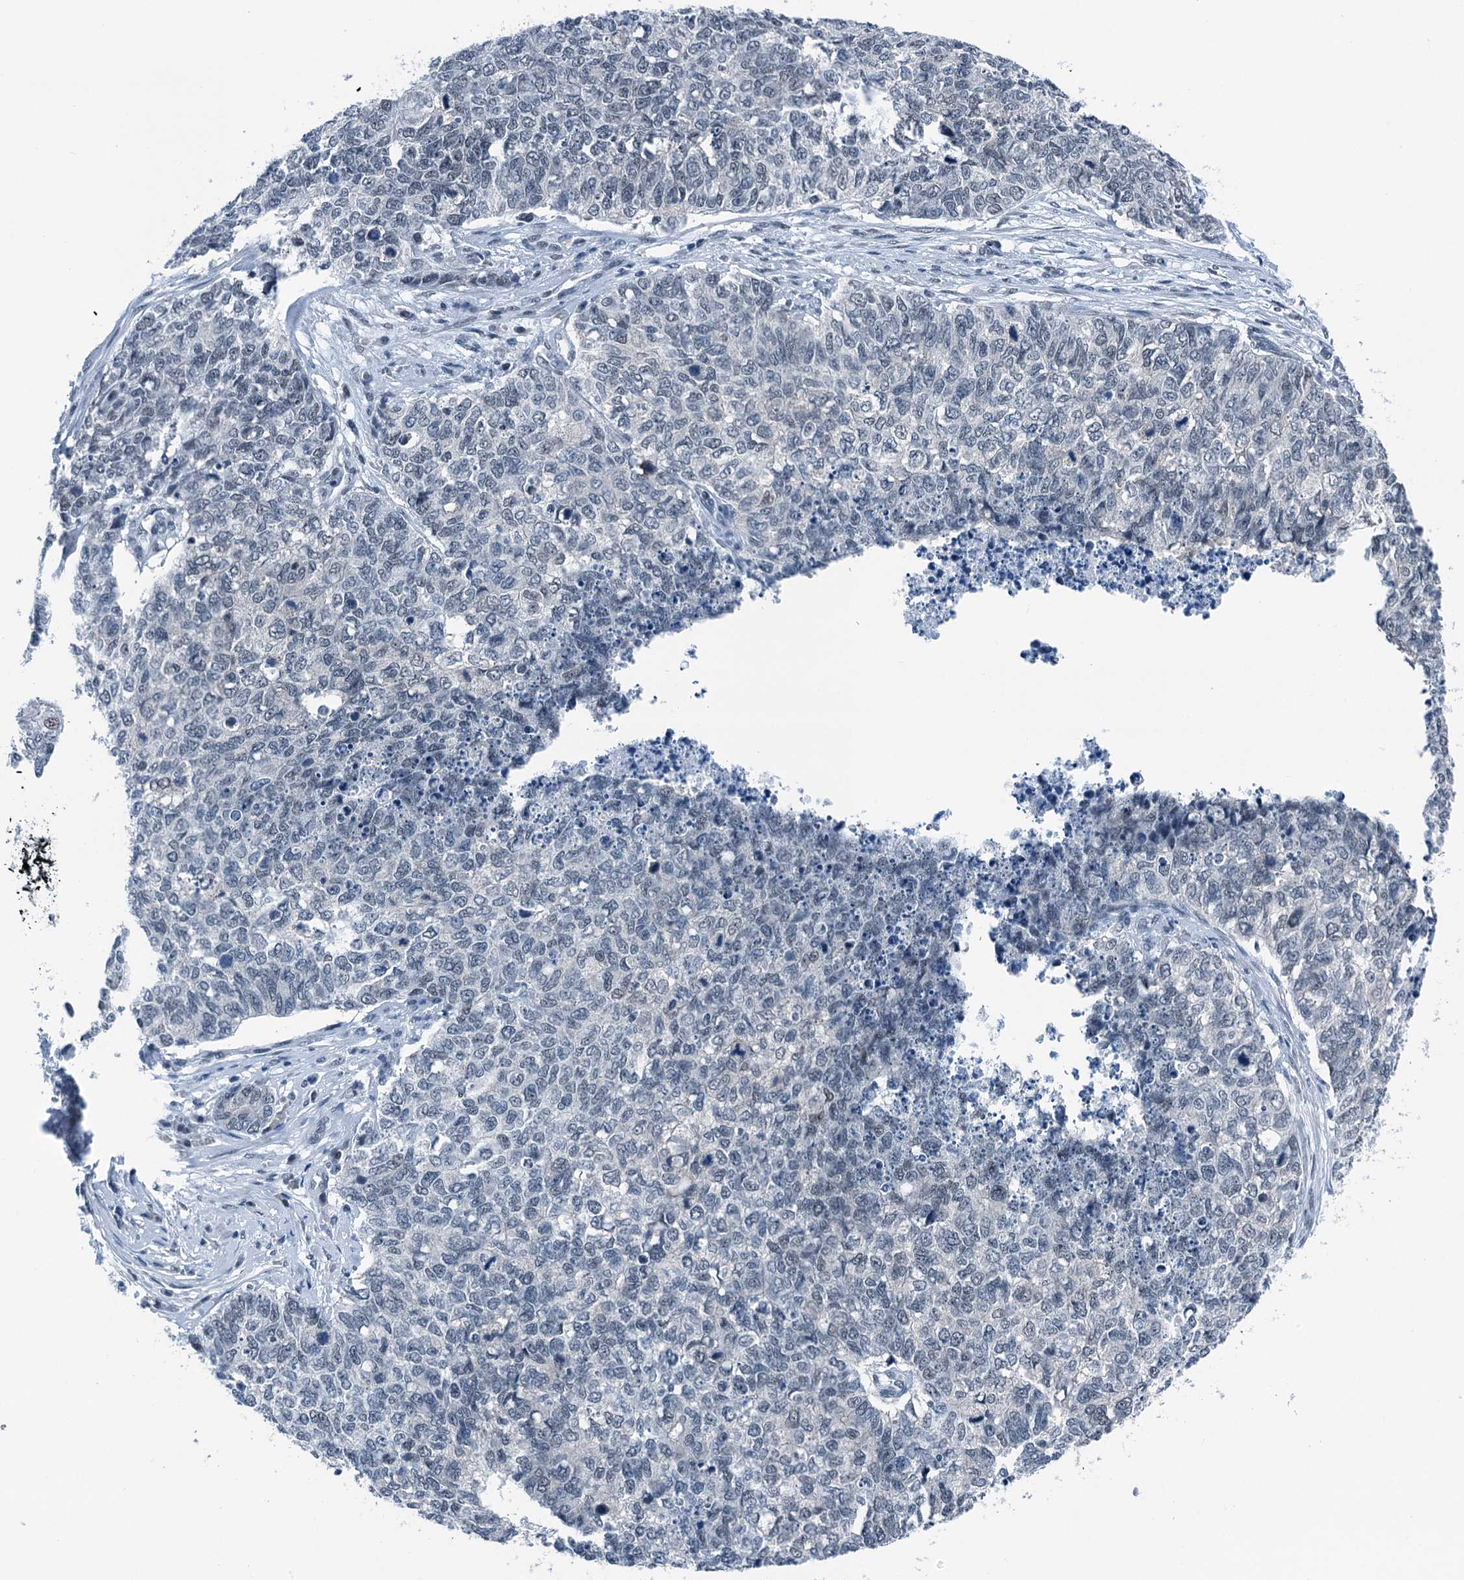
{"staining": {"intensity": "negative", "quantity": "none", "location": "none"}, "tissue": "cervical cancer", "cell_type": "Tumor cells", "image_type": "cancer", "snomed": [{"axis": "morphology", "description": "Squamous cell carcinoma, NOS"}, {"axis": "topography", "description": "Cervix"}], "caption": "This photomicrograph is of cervical squamous cell carcinoma stained with immunohistochemistry to label a protein in brown with the nuclei are counter-stained blue. There is no positivity in tumor cells.", "gene": "TRPT1", "patient": {"sex": "female", "age": 63}}